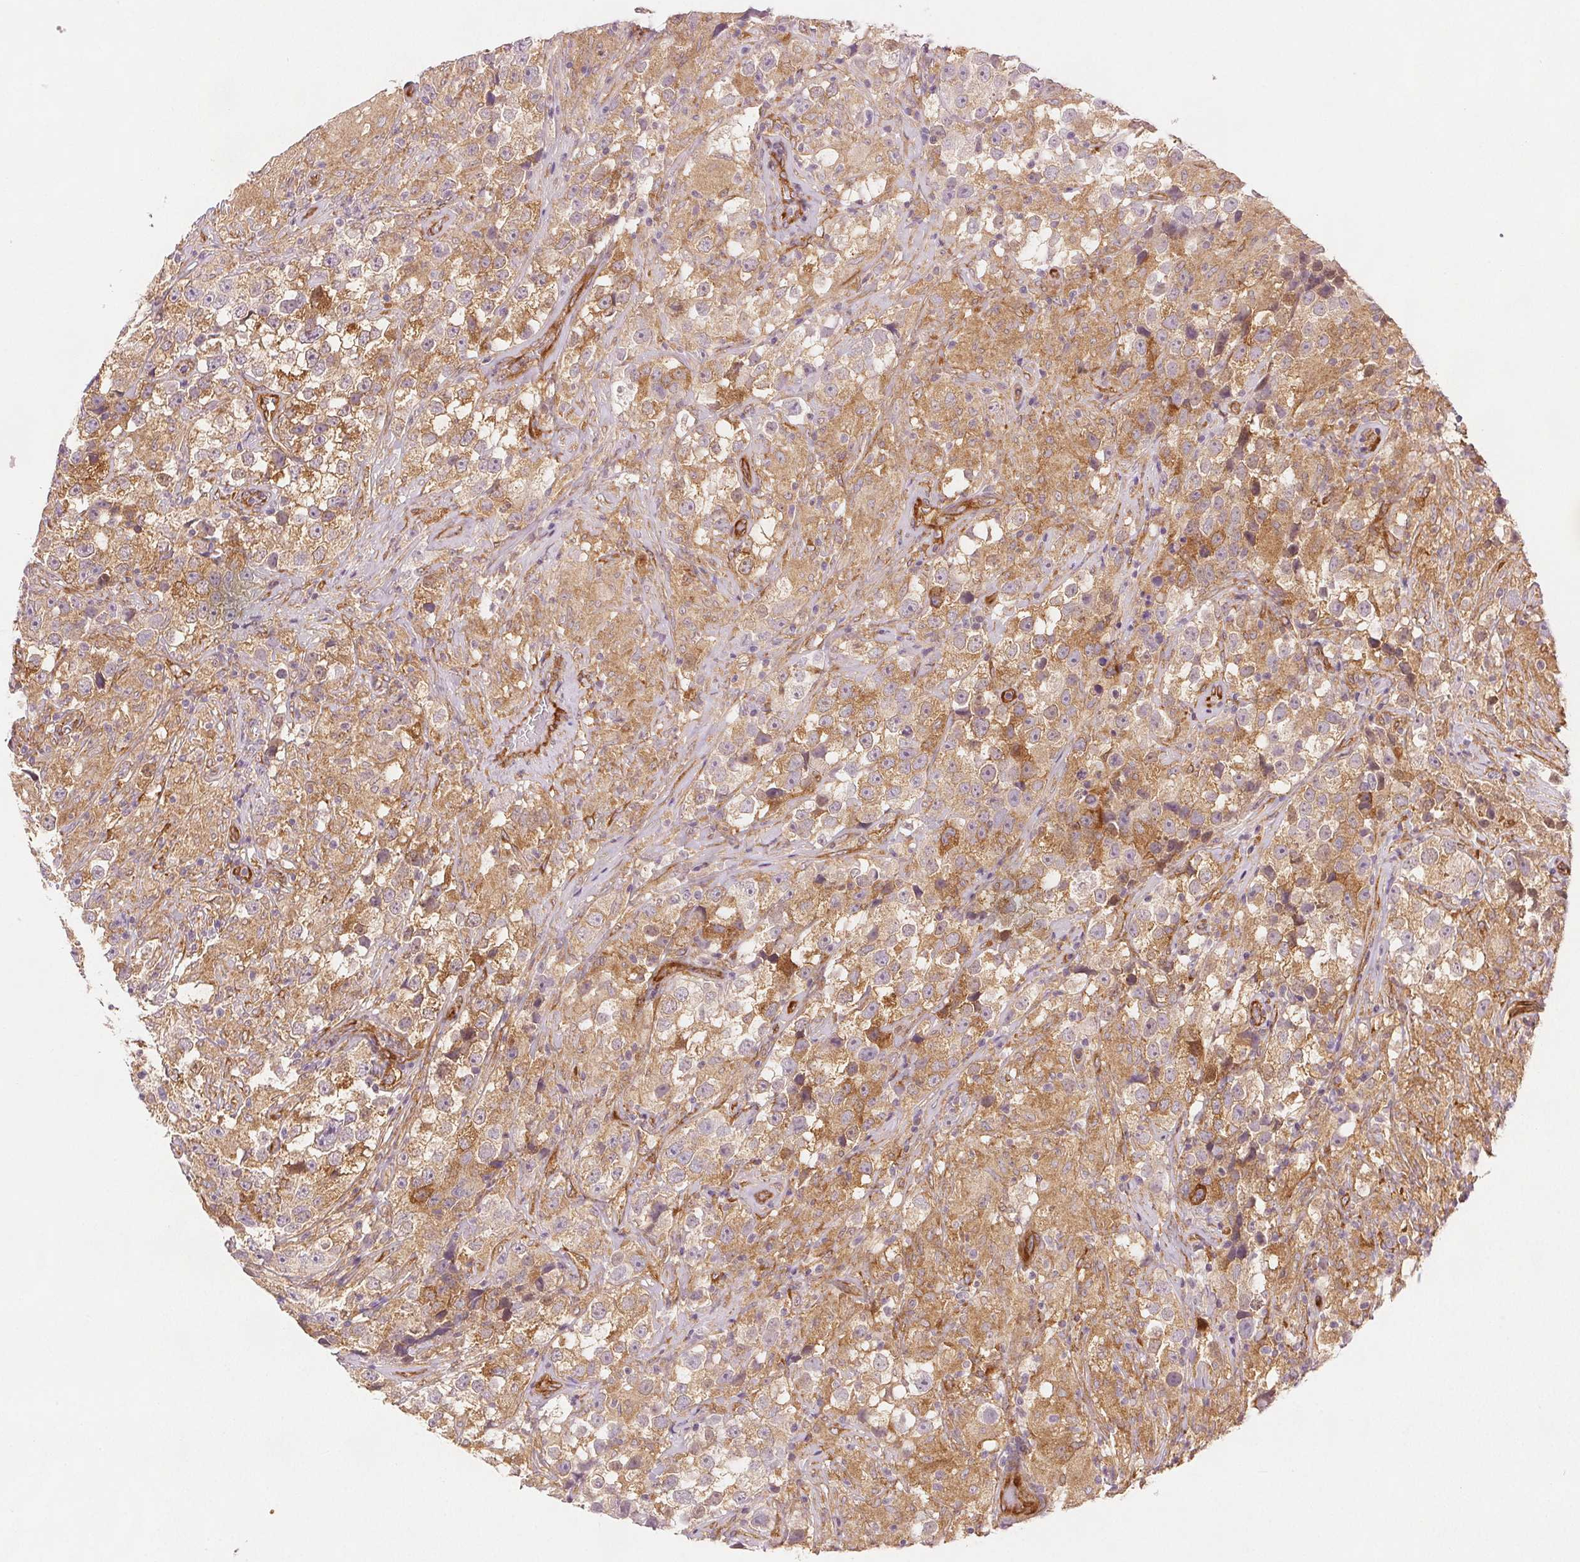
{"staining": {"intensity": "moderate", "quantity": ">75%", "location": "cytoplasmic/membranous"}, "tissue": "testis cancer", "cell_type": "Tumor cells", "image_type": "cancer", "snomed": [{"axis": "morphology", "description": "Seminoma, NOS"}, {"axis": "topography", "description": "Testis"}], "caption": "Testis cancer (seminoma) was stained to show a protein in brown. There is medium levels of moderate cytoplasmic/membranous expression in approximately >75% of tumor cells.", "gene": "DIAPH2", "patient": {"sex": "male", "age": 46}}